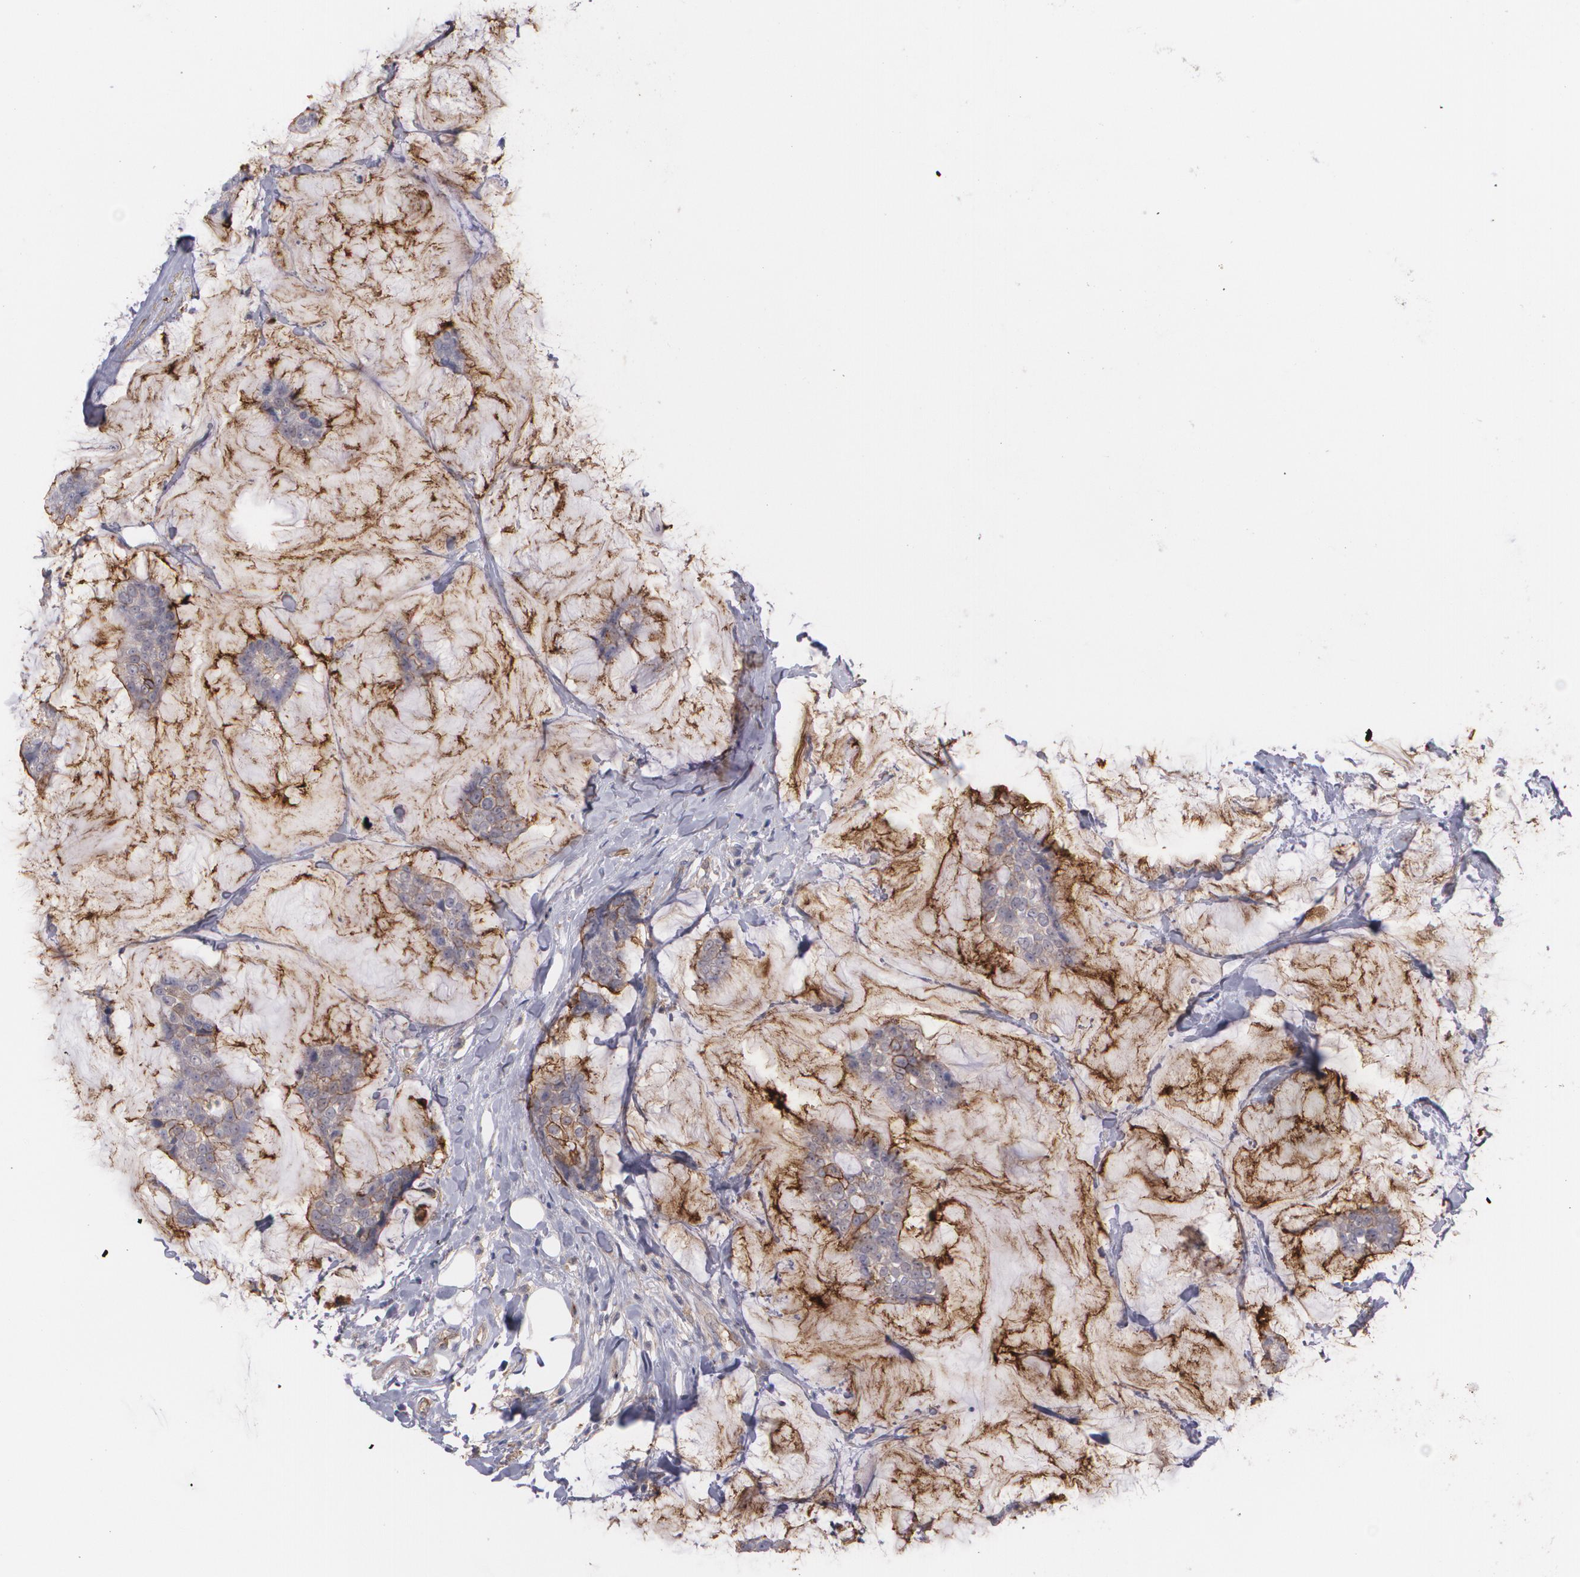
{"staining": {"intensity": "weak", "quantity": "25%-75%", "location": "cytoplasmic/membranous"}, "tissue": "breast cancer", "cell_type": "Tumor cells", "image_type": "cancer", "snomed": [{"axis": "morphology", "description": "Duct carcinoma"}, {"axis": "topography", "description": "Breast"}], "caption": "Protein expression analysis of invasive ductal carcinoma (breast) exhibits weak cytoplasmic/membranous positivity in approximately 25%-75% of tumor cells.", "gene": "ACE", "patient": {"sex": "female", "age": 93}}